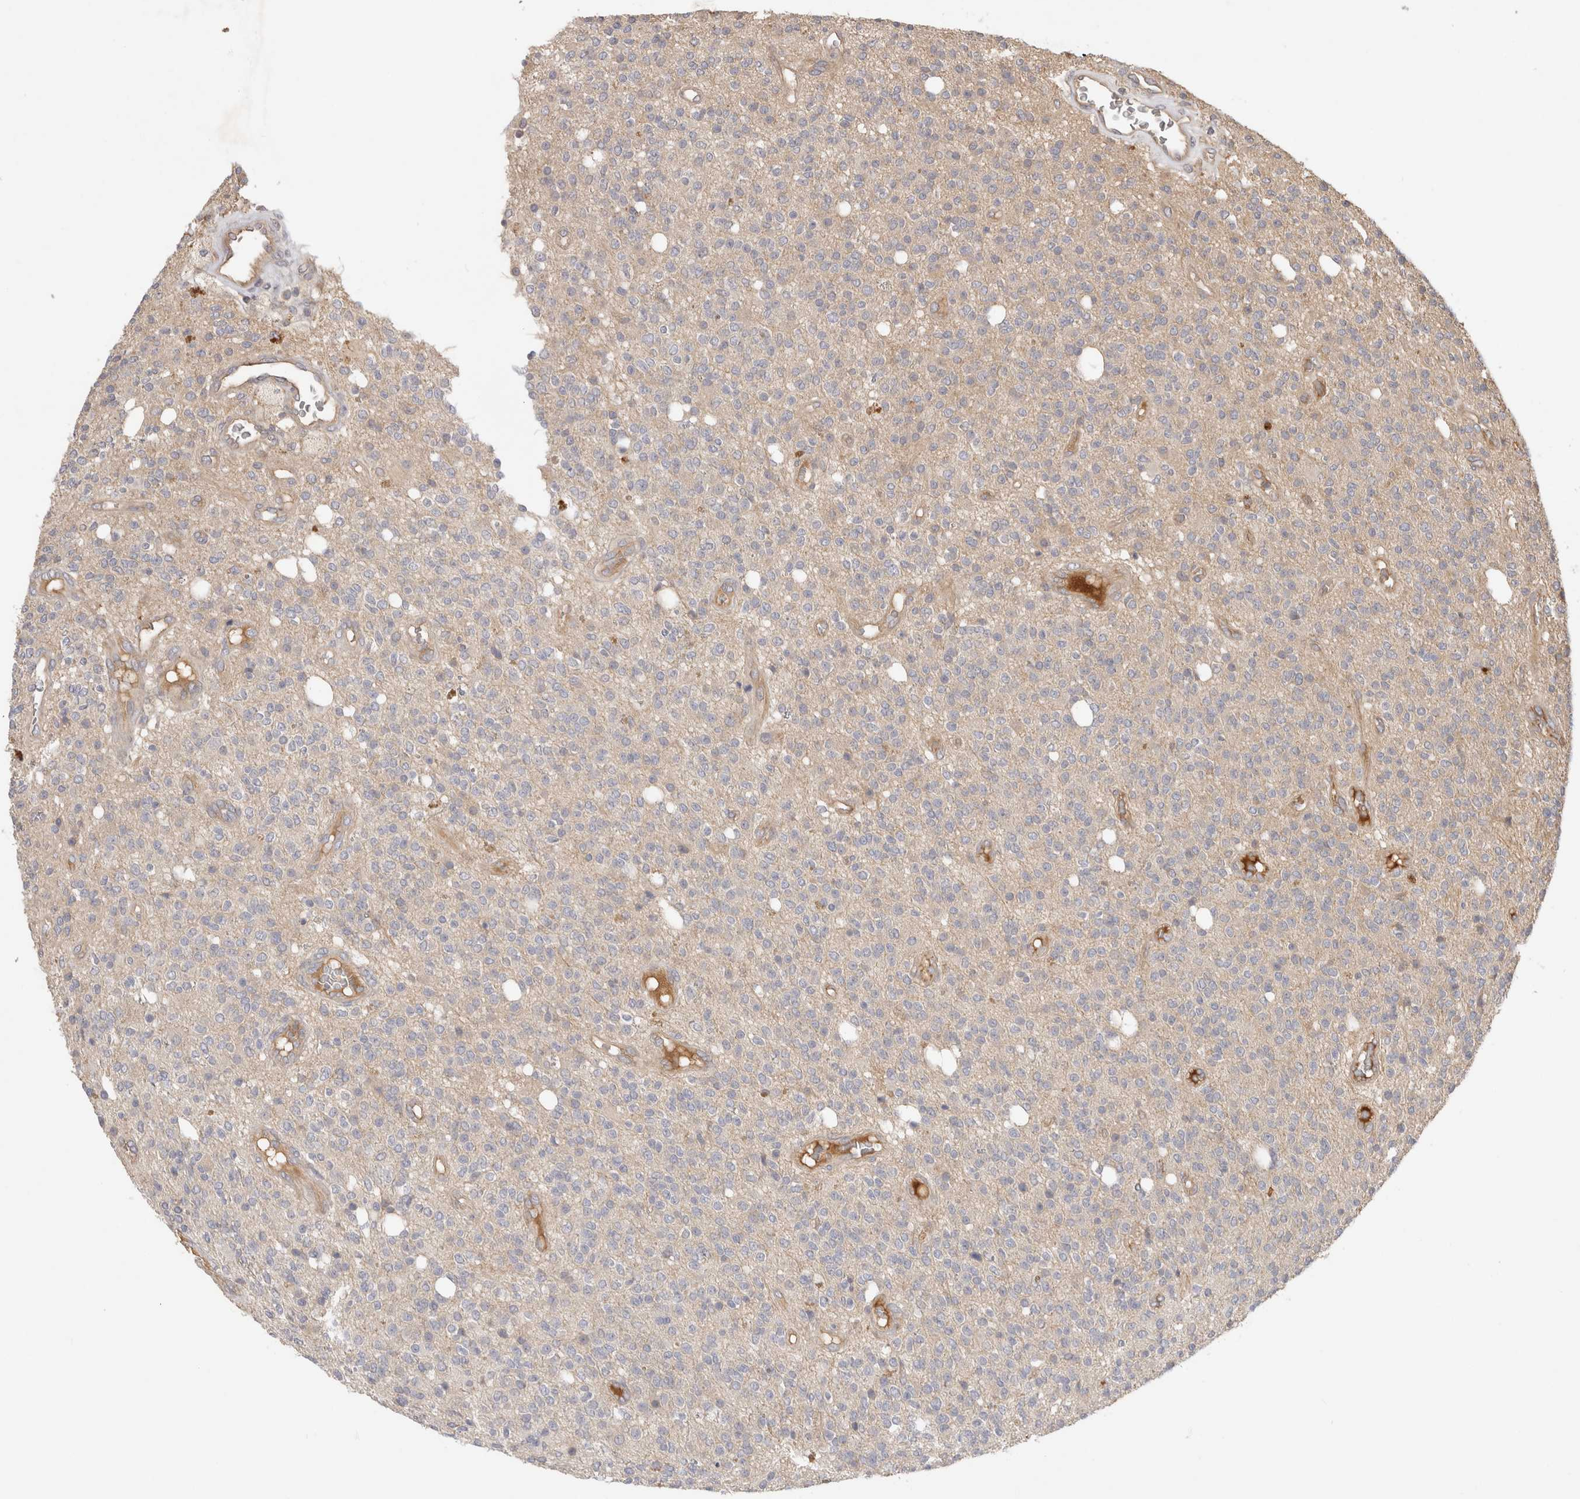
{"staining": {"intensity": "negative", "quantity": "none", "location": "none"}, "tissue": "glioma", "cell_type": "Tumor cells", "image_type": "cancer", "snomed": [{"axis": "morphology", "description": "Glioma, malignant, High grade"}, {"axis": "topography", "description": "Brain"}], "caption": "DAB (3,3'-diaminobenzidine) immunohistochemical staining of human glioma exhibits no significant expression in tumor cells.", "gene": "PPP1R42", "patient": {"sex": "male", "age": 34}}